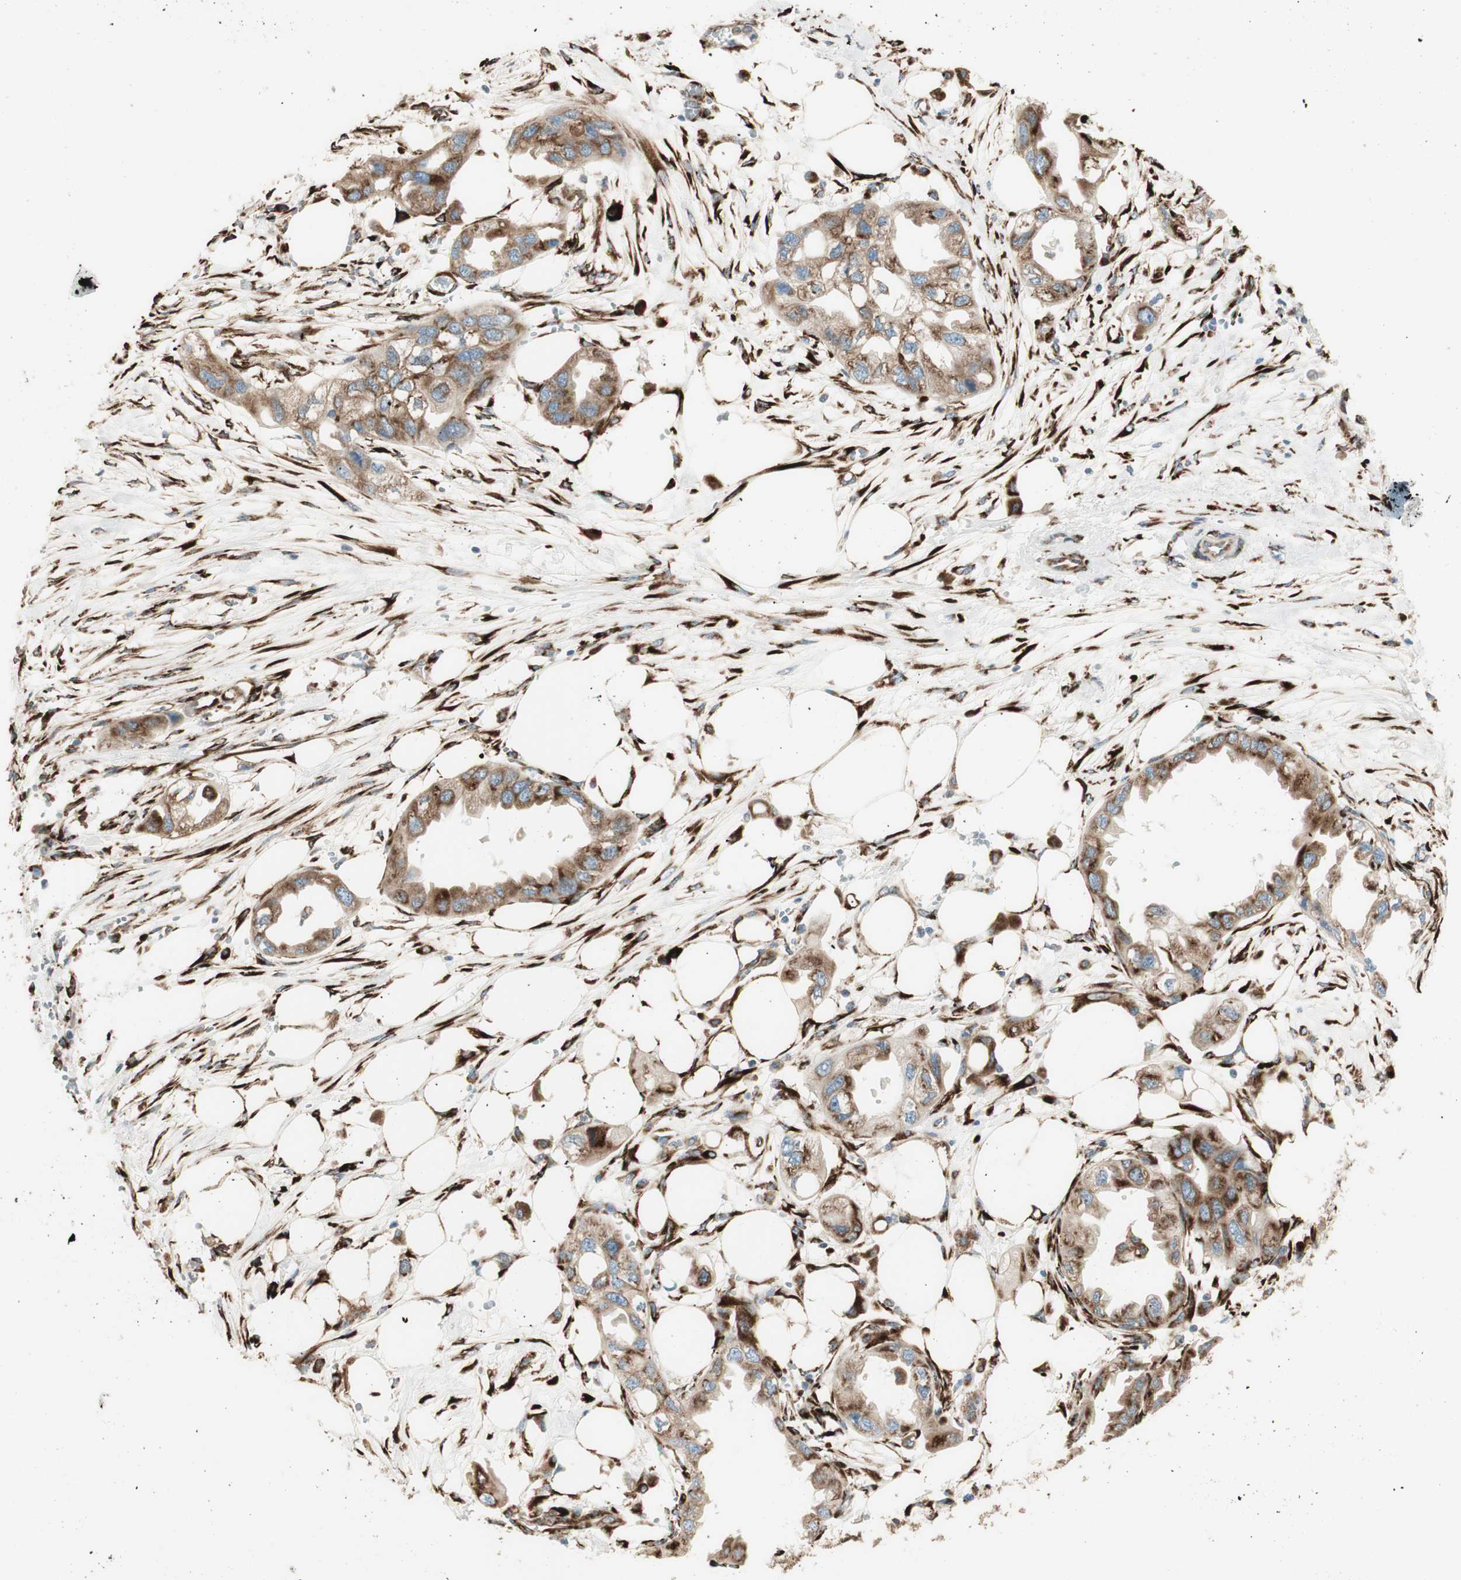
{"staining": {"intensity": "strong", "quantity": ">75%", "location": "cytoplasmic/membranous"}, "tissue": "endometrial cancer", "cell_type": "Tumor cells", "image_type": "cancer", "snomed": [{"axis": "morphology", "description": "Adenocarcinoma, NOS"}, {"axis": "topography", "description": "Endometrium"}], "caption": "Adenocarcinoma (endometrial) tissue demonstrates strong cytoplasmic/membranous positivity in approximately >75% of tumor cells, visualized by immunohistochemistry.", "gene": "RRBP1", "patient": {"sex": "female", "age": 67}}